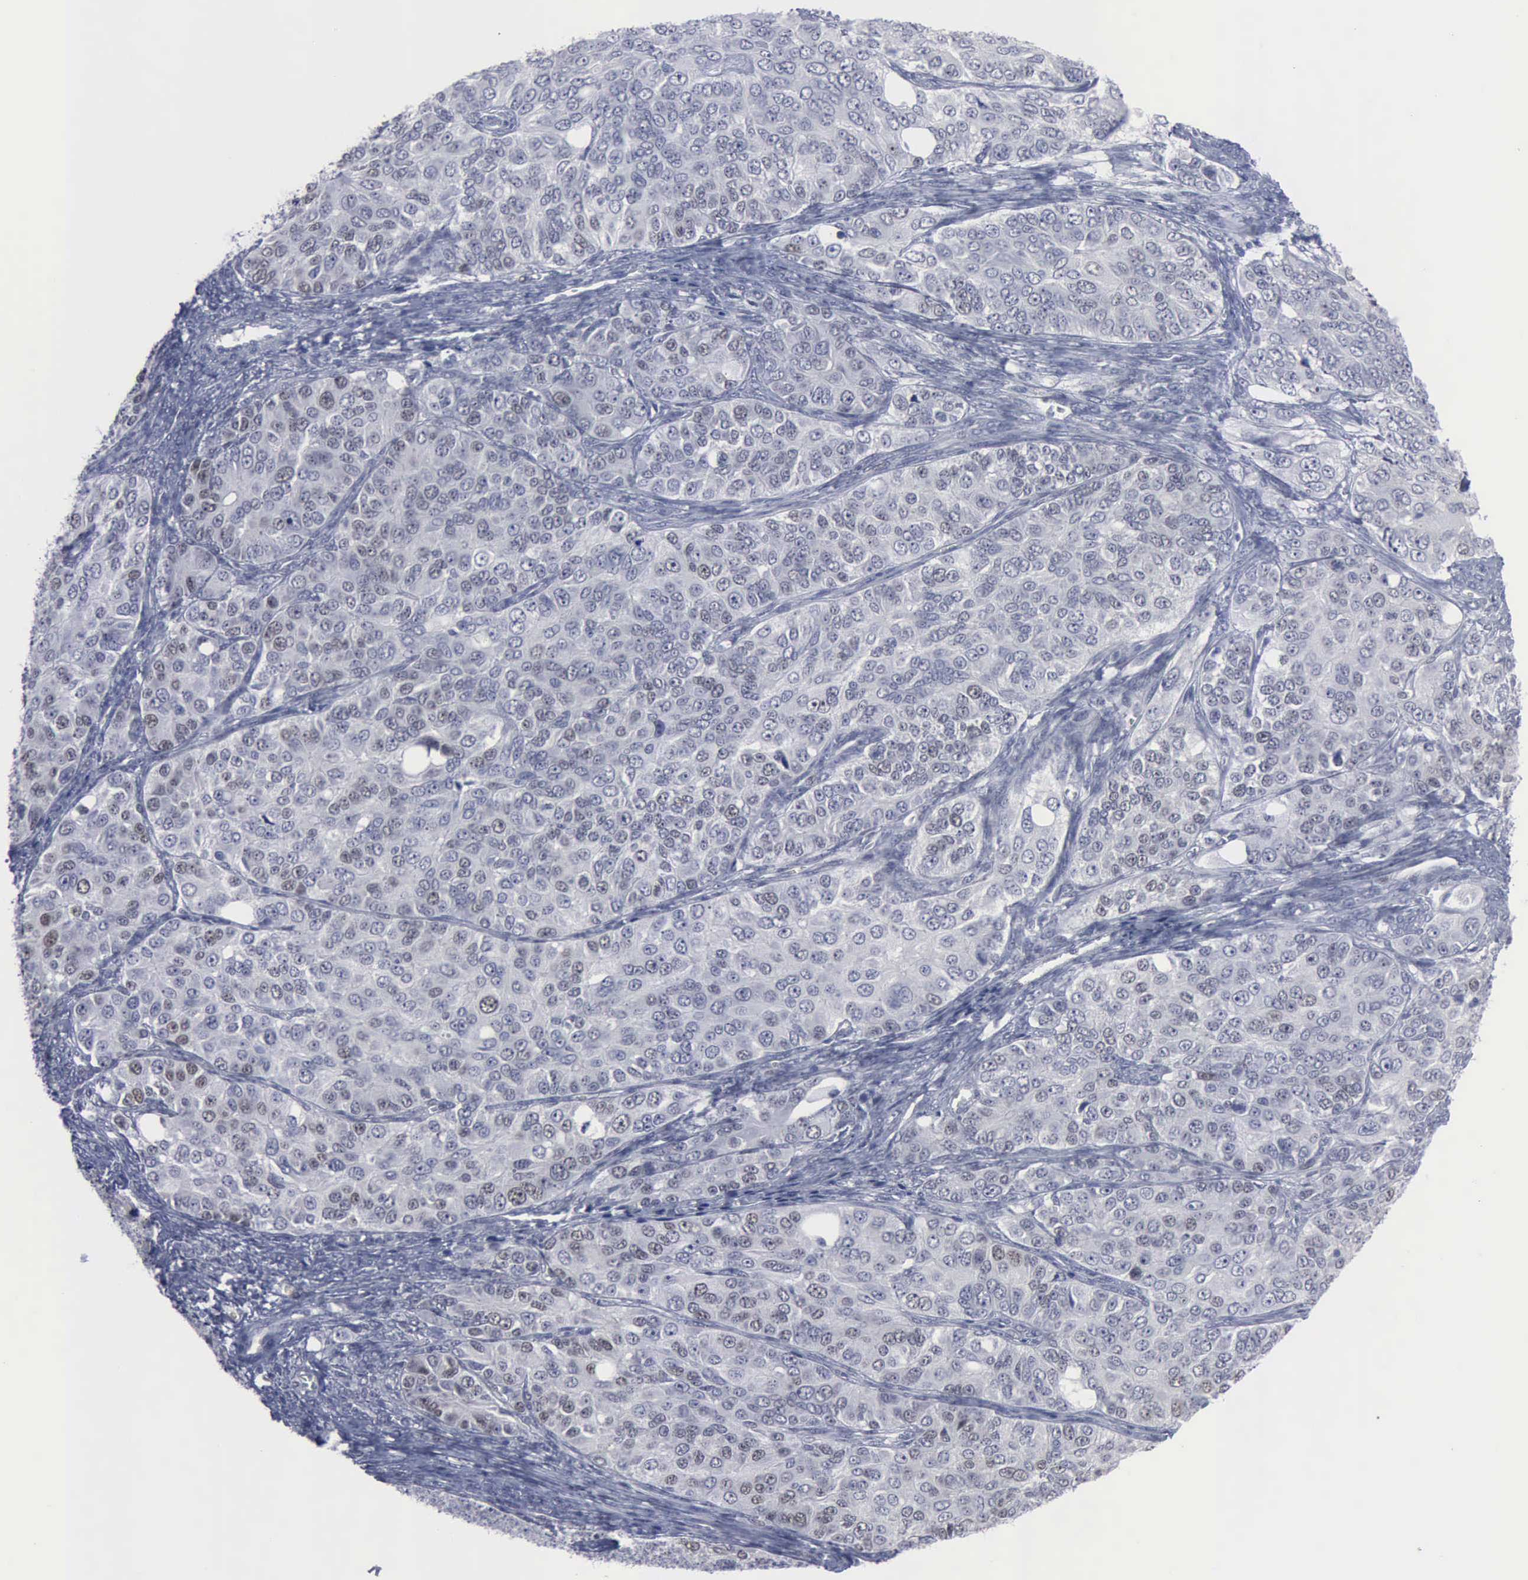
{"staining": {"intensity": "weak", "quantity": "<25%", "location": "nuclear"}, "tissue": "ovarian cancer", "cell_type": "Tumor cells", "image_type": "cancer", "snomed": [{"axis": "morphology", "description": "Carcinoma, endometroid"}, {"axis": "topography", "description": "Ovary"}], "caption": "This is an IHC micrograph of human ovarian cancer. There is no positivity in tumor cells.", "gene": "MCM5", "patient": {"sex": "female", "age": 51}}